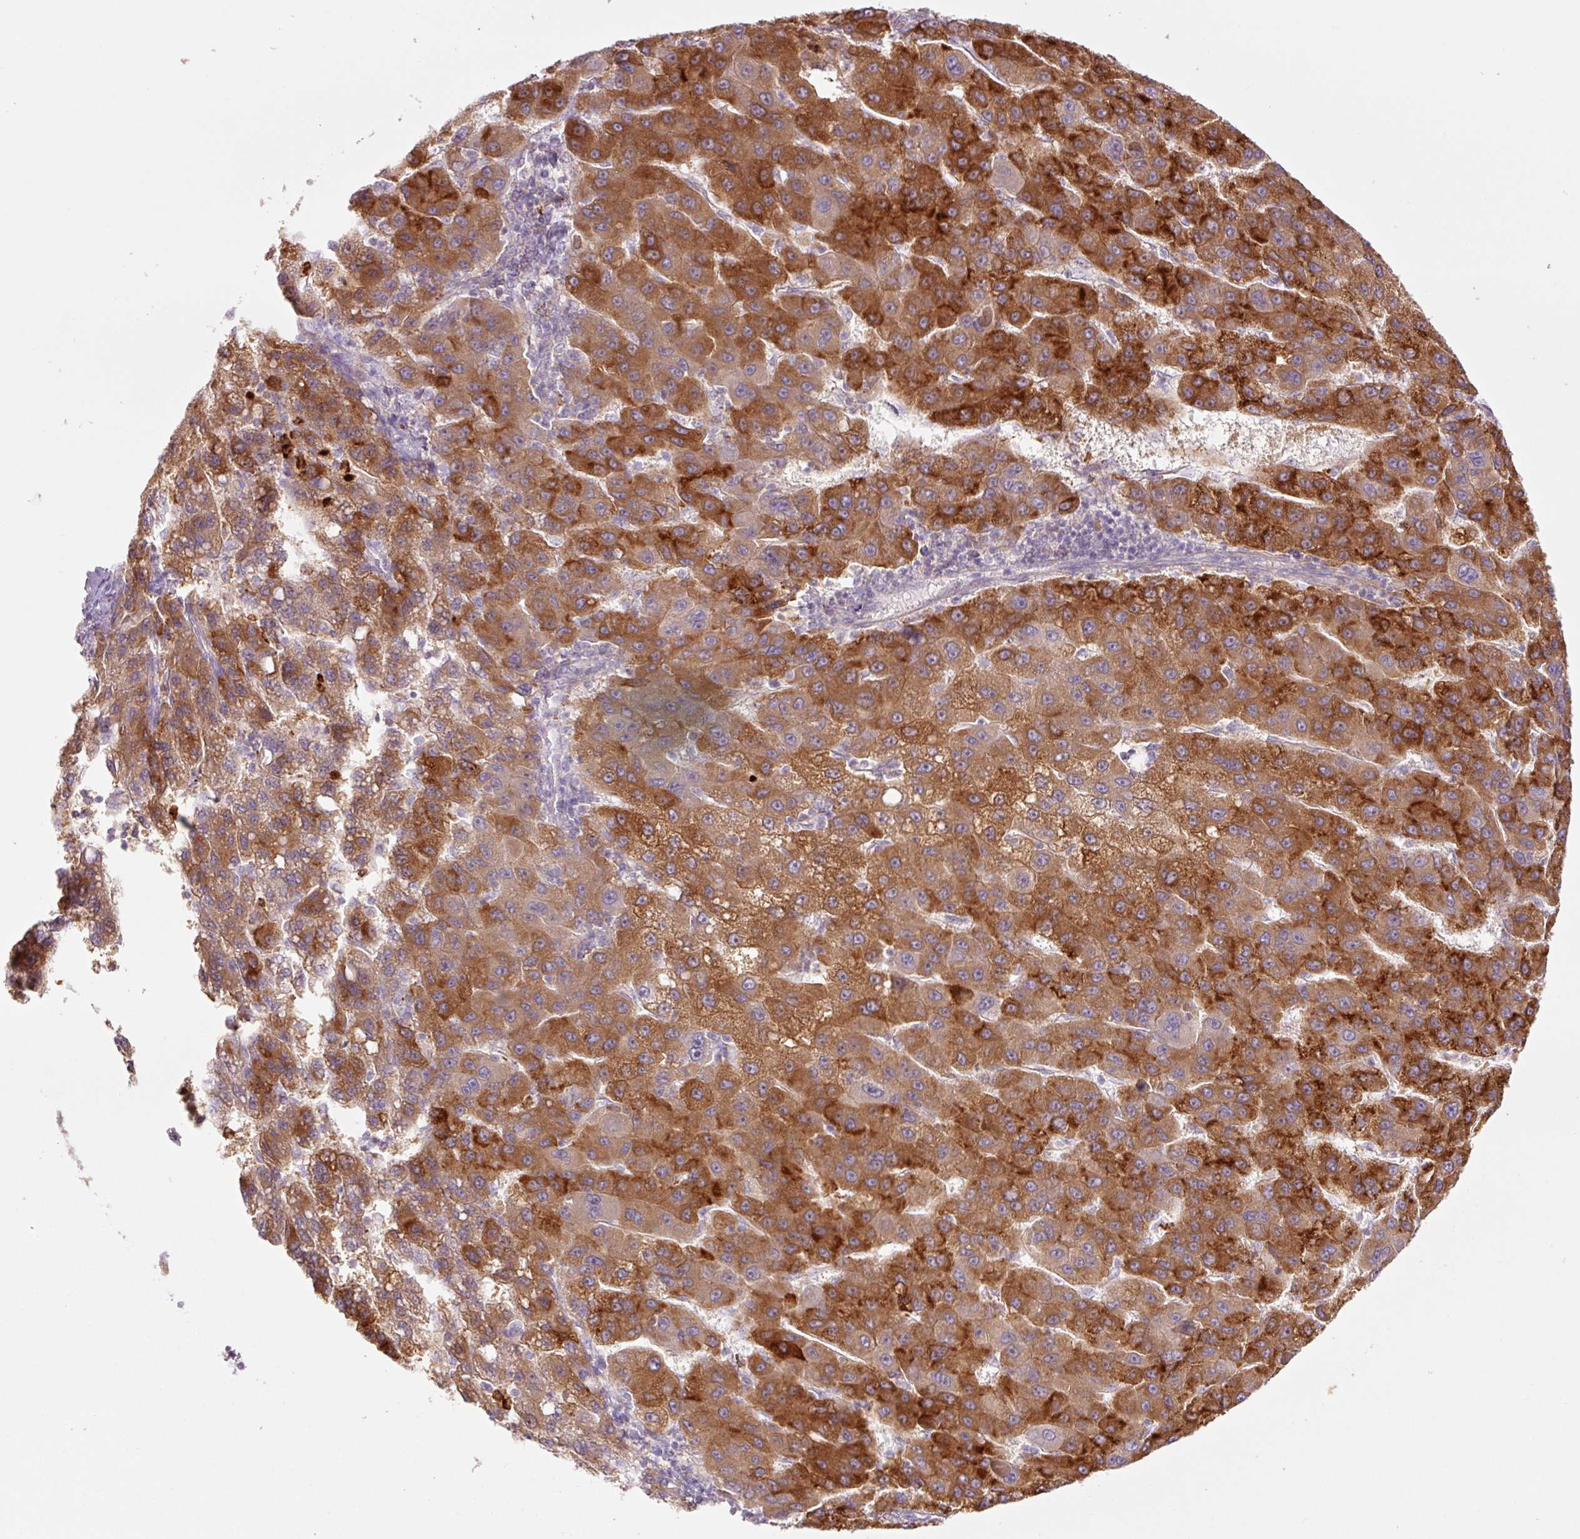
{"staining": {"intensity": "strong", "quantity": ">75%", "location": "cytoplasmic/membranous"}, "tissue": "liver cancer", "cell_type": "Tumor cells", "image_type": "cancer", "snomed": [{"axis": "morphology", "description": "Carcinoma, Hepatocellular, NOS"}, {"axis": "topography", "description": "Liver"}], "caption": "Brown immunohistochemical staining in liver hepatocellular carcinoma reveals strong cytoplasmic/membranous positivity in about >75% of tumor cells. (DAB (3,3'-diaminobenzidine) IHC, brown staining for protein, blue staining for nuclei).", "gene": "SH2D6", "patient": {"sex": "female", "age": 82}}